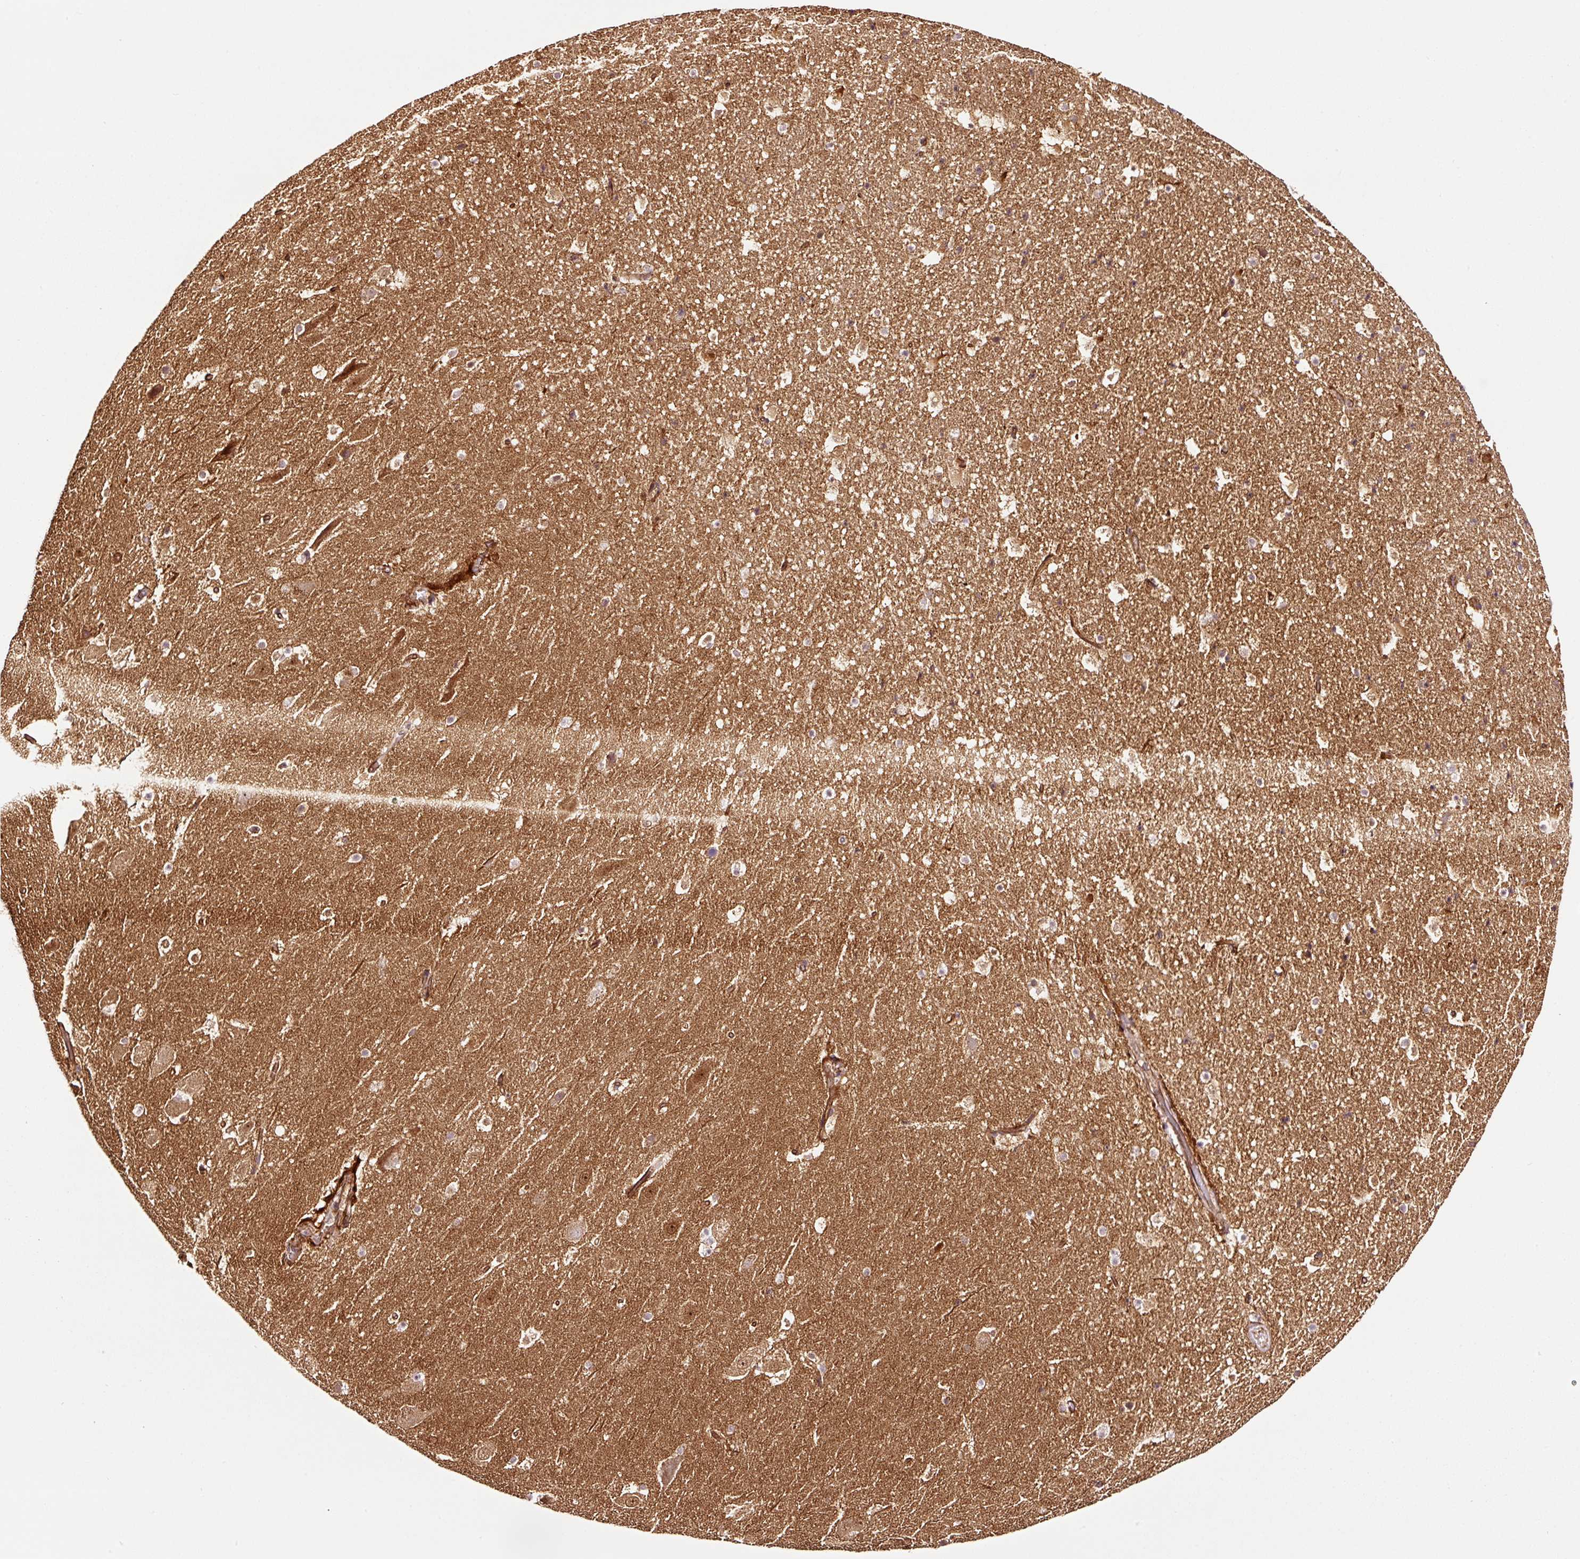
{"staining": {"intensity": "moderate", "quantity": "<25%", "location": "cytoplasmic/membranous"}, "tissue": "hippocampus", "cell_type": "Glial cells", "image_type": "normal", "snomed": [{"axis": "morphology", "description": "Normal tissue, NOS"}, {"axis": "topography", "description": "Hippocampus"}], "caption": "Brown immunohistochemical staining in normal human hippocampus displays moderate cytoplasmic/membranous expression in approximately <25% of glial cells.", "gene": "METAP1", "patient": {"sex": "male", "age": 37}}